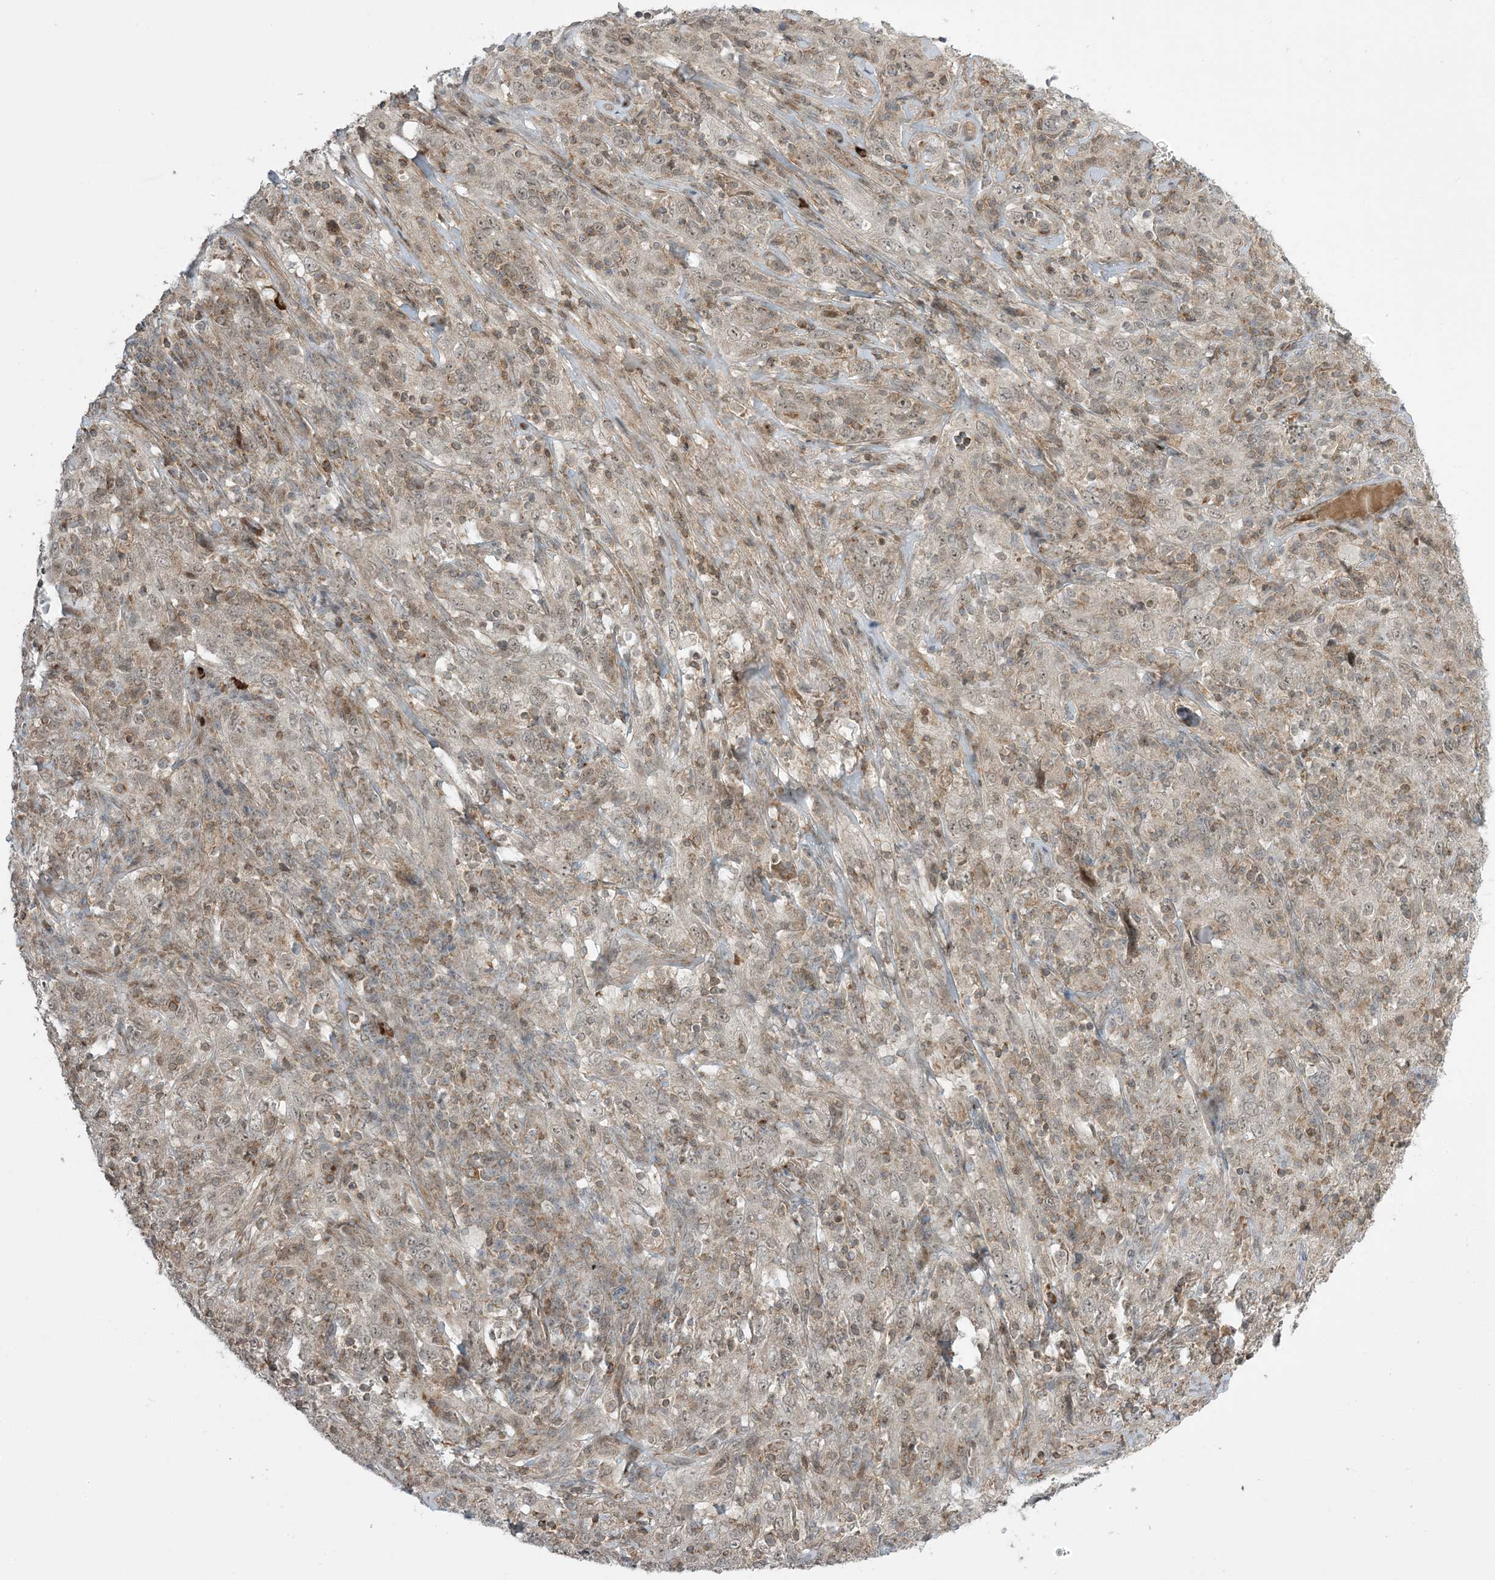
{"staining": {"intensity": "weak", "quantity": ">75%", "location": "nuclear"}, "tissue": "cervical cancer", "cell_type": "Tumor cells", "image_type": "cancer", "snomed": [{"axis": "morphology", "description": "Squamous cell carcinoma, NOS"}, {"axis": "topography", "description": "Cervix"}], "caption": "Squamous cell carcinoma (cervical) tissue reveals weak nuclear positivity in approximately >75% of tumor cells (Brightfield microscopy of DAB IHC at high magnification).", "gene": "PHLDB2", "patient": {"sex": "female", "age": 46}}